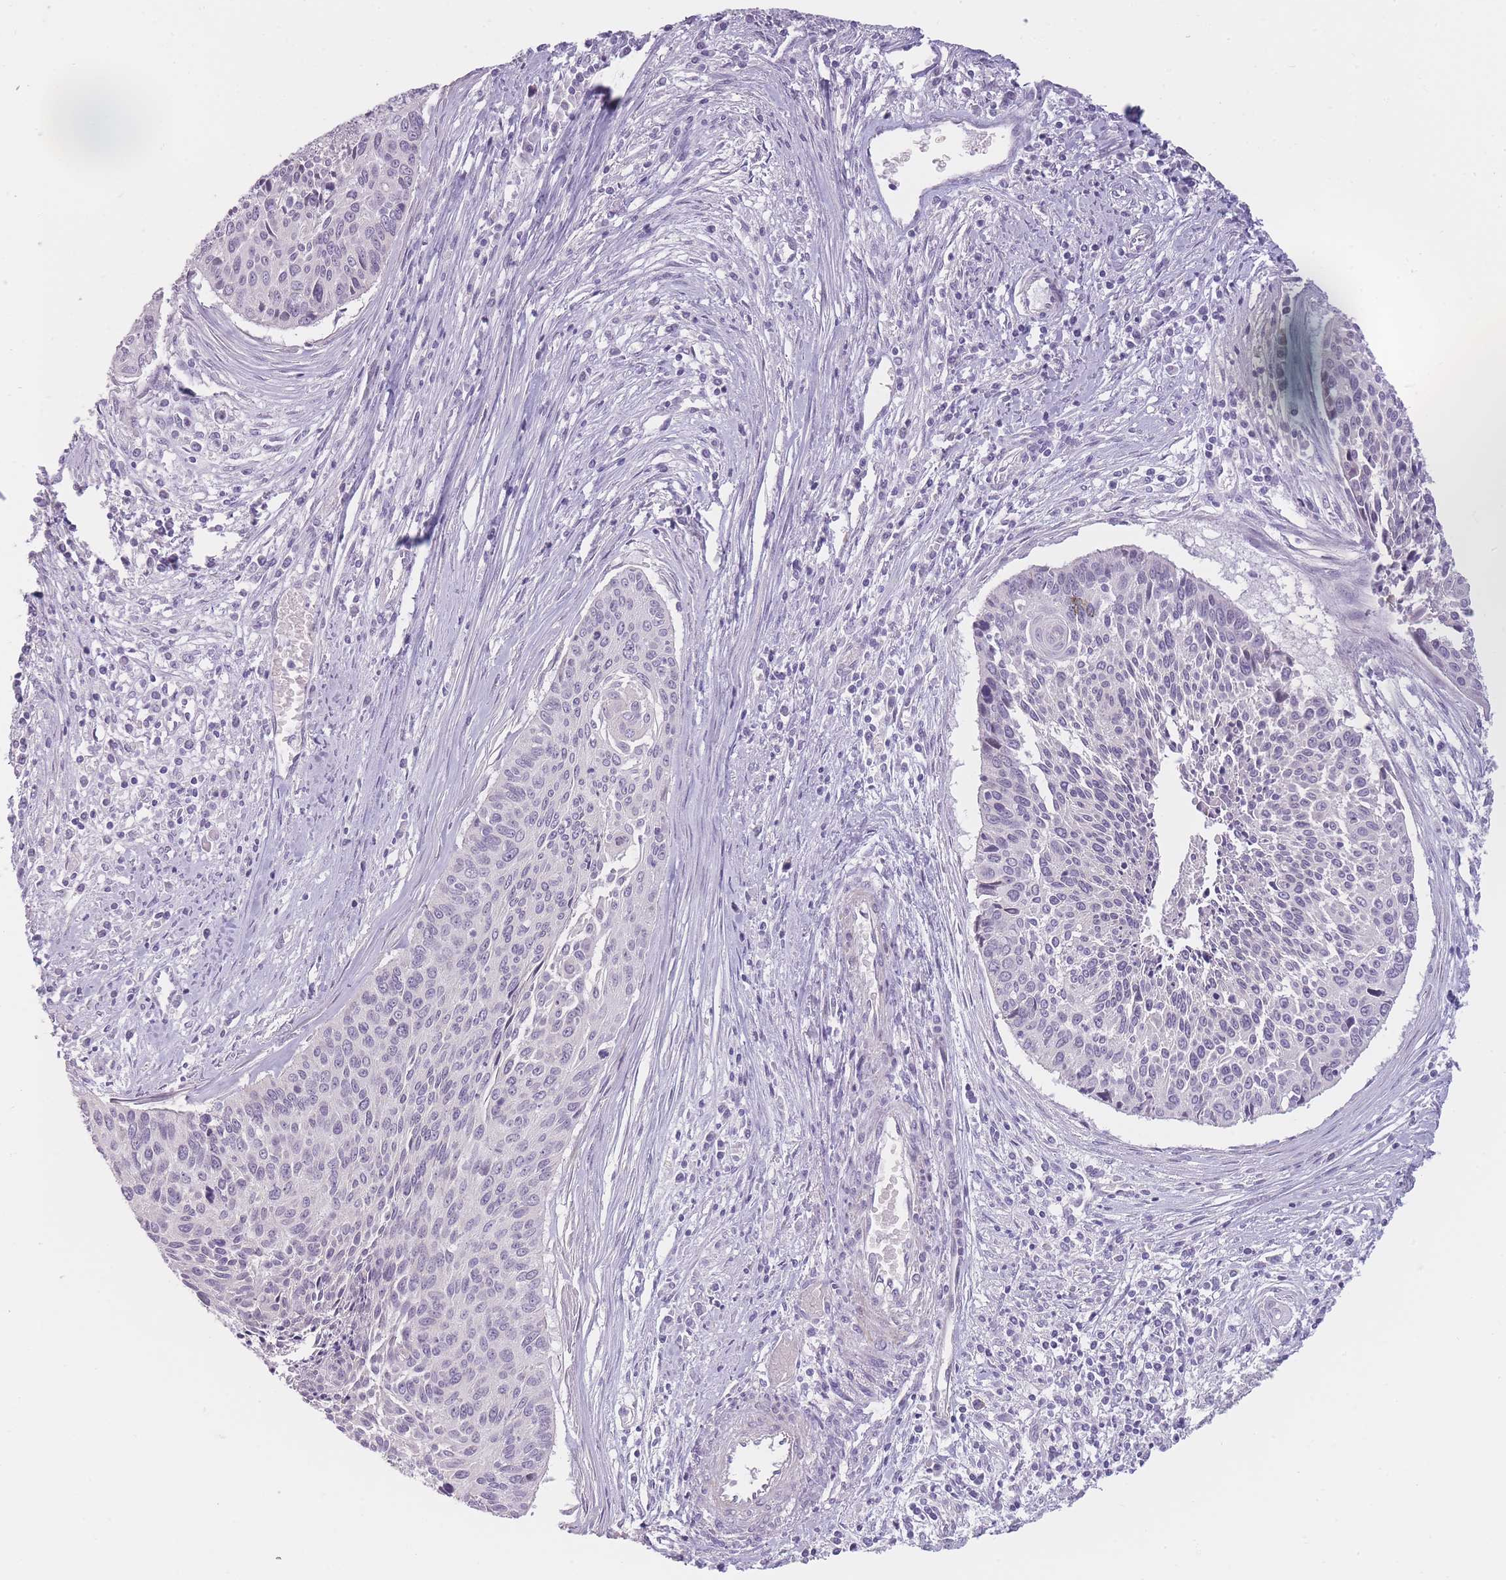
{"staining": {"intensity": "negative", "quantity": "none", "location": "none"}, "tissue": "cervical cancer", "cell_type": "Tumor cells", "image_type": "cancer", "snomed": [{"axis": "morphology", "description": "Squamous cell carcinoma, NOS"}, {"axis": "topography", "description": "Cervix"}], "caption": "Tumor cells are negative for protein expression in human squamous cell carcinoma (cervical).", "gene": "TMEM236", "patient": {"sex": "female", "age": 55}}